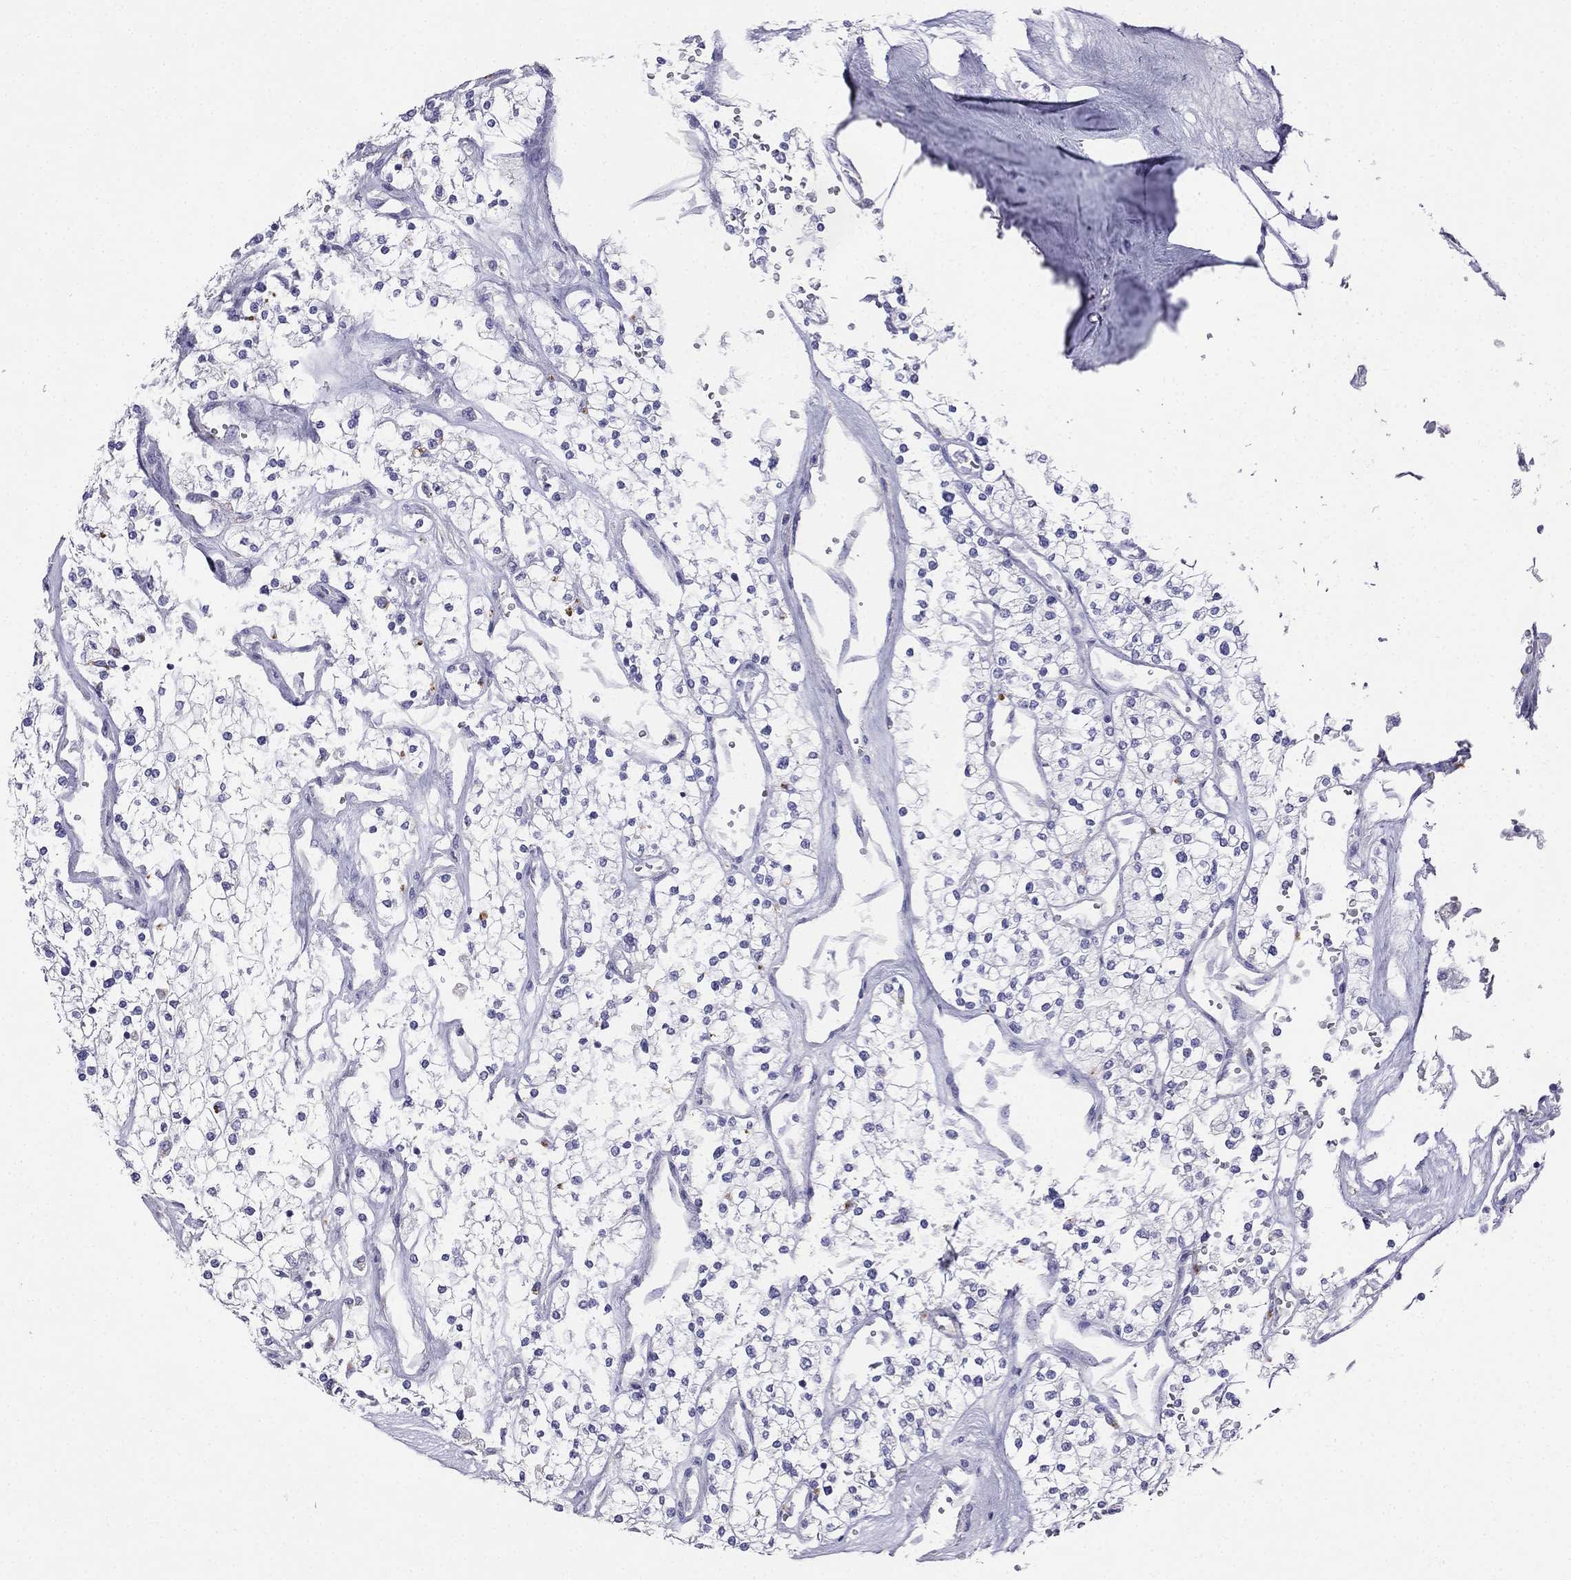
{"staining": {"intensity": "negative", "quantity": "none", "location": "none"}, "tissue": "renal cancer", "cell_type": "Tumor cells", "image_type": "cancer", "snomed": [{"axis": "morphology", "description": "Adenocarcinoma, NOS"}, {"axis": "topography", "description": "Kidney"}], "caption": "Tumor cells are negative for brown protein staining in renal cancer.", "gene": "ALOXE3", "patient": {"sex": "male", "age": 80}}